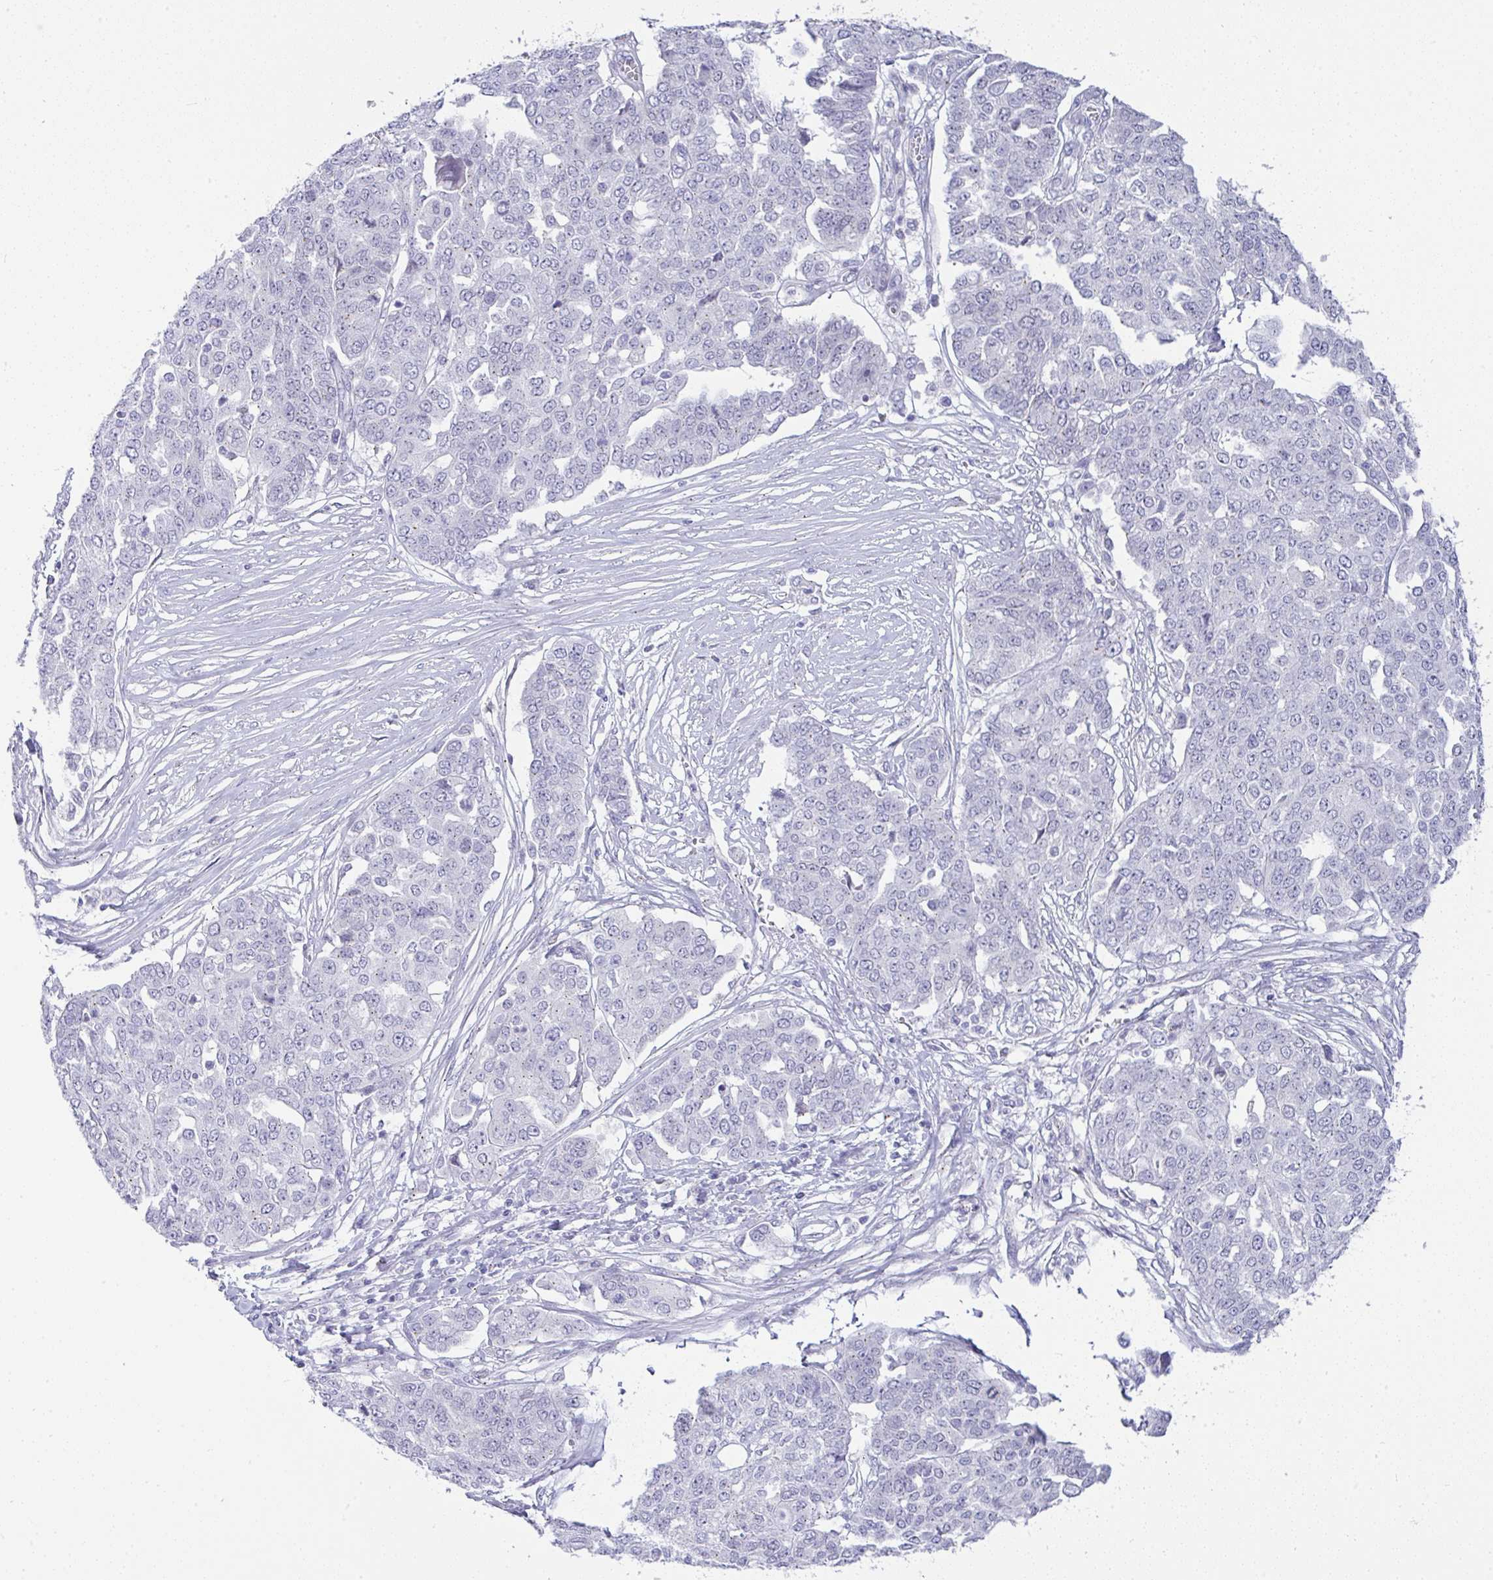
{"staining": {"intensity": "negative", "quantity": "none", "location": "none"}, "tissue": "ovarian cancer", "cell_type": "Tumor cells", "image_type": "cancer", "snomed": [{"axis": "morphology", "description": "Cystadenocarcinoma, serous, NOS"}, {"axis": "topography", "description": "Soft tissue"}, {"axis": "topography", "description": "Ovary"}], "caption": "Tumor cells are negative for protein expression in human ovarian cancer.", "gene": "FAM177A1", "patient": {"sex": "female", "age": 57}}